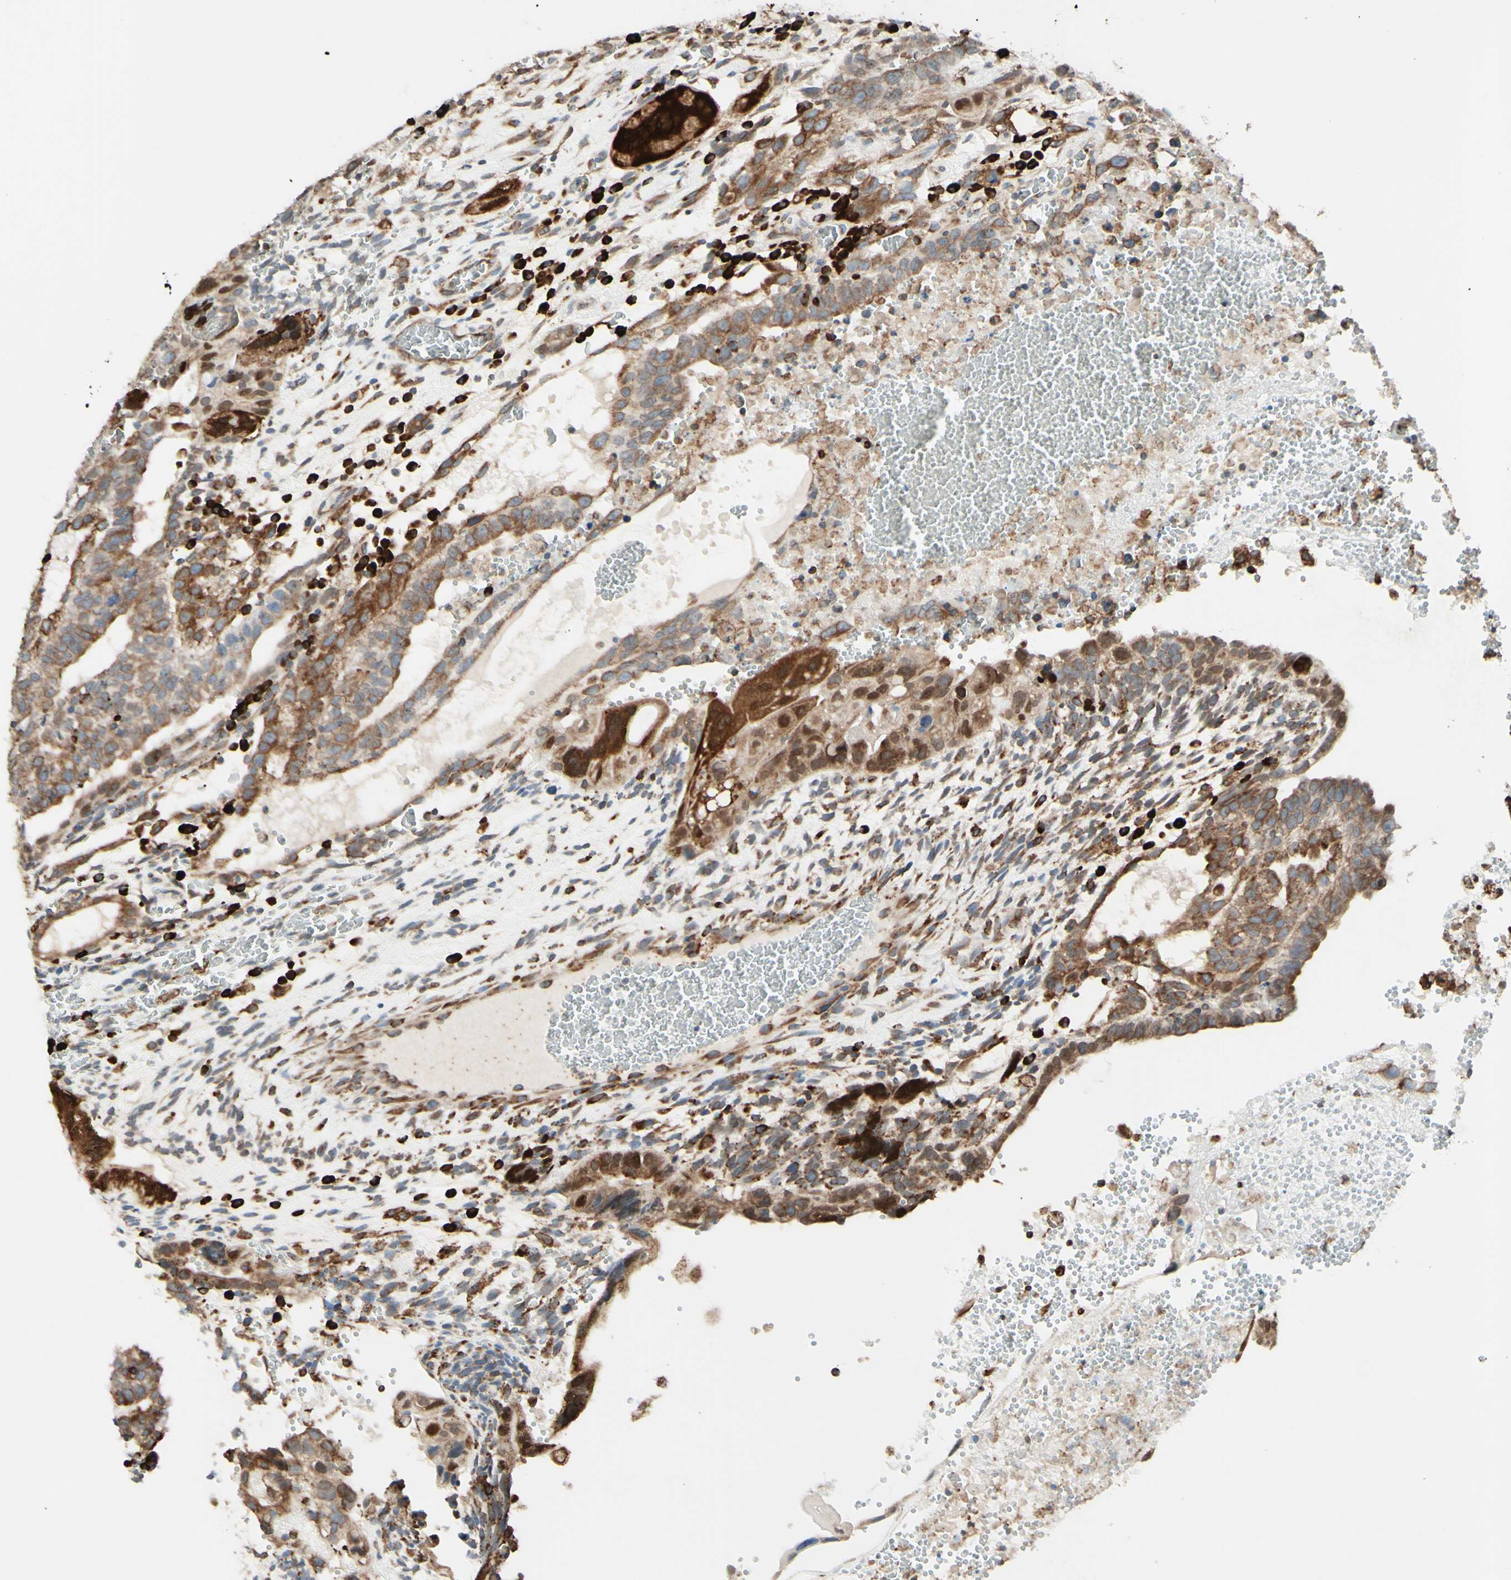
{"staining": {"intensity": "moderate", "quantity": ">75%", "location": "cytoplasmic/membranous"}, "tissue": "testis cancer", "cell_type": "Tumor cells", "image_type": "cancer", "snomed": [{"axis": "morphology", "description": "Seminoma, NOS"}, {"axis": "morphology", "description": "Carcinoma, Embryonal, NOS"}, {"axis": "topography", "description": "Testis"}], "caption": "Protein analysis of testis cancer (seminoma) tissue reveals moderate cytoplasmic/membranous positivity in approximately >75% of tumor cells. (IHC, brightfield microscopy, high magnification).", "gene": "DNAJB11", "patient": {"sex": "male", "age": 52}}